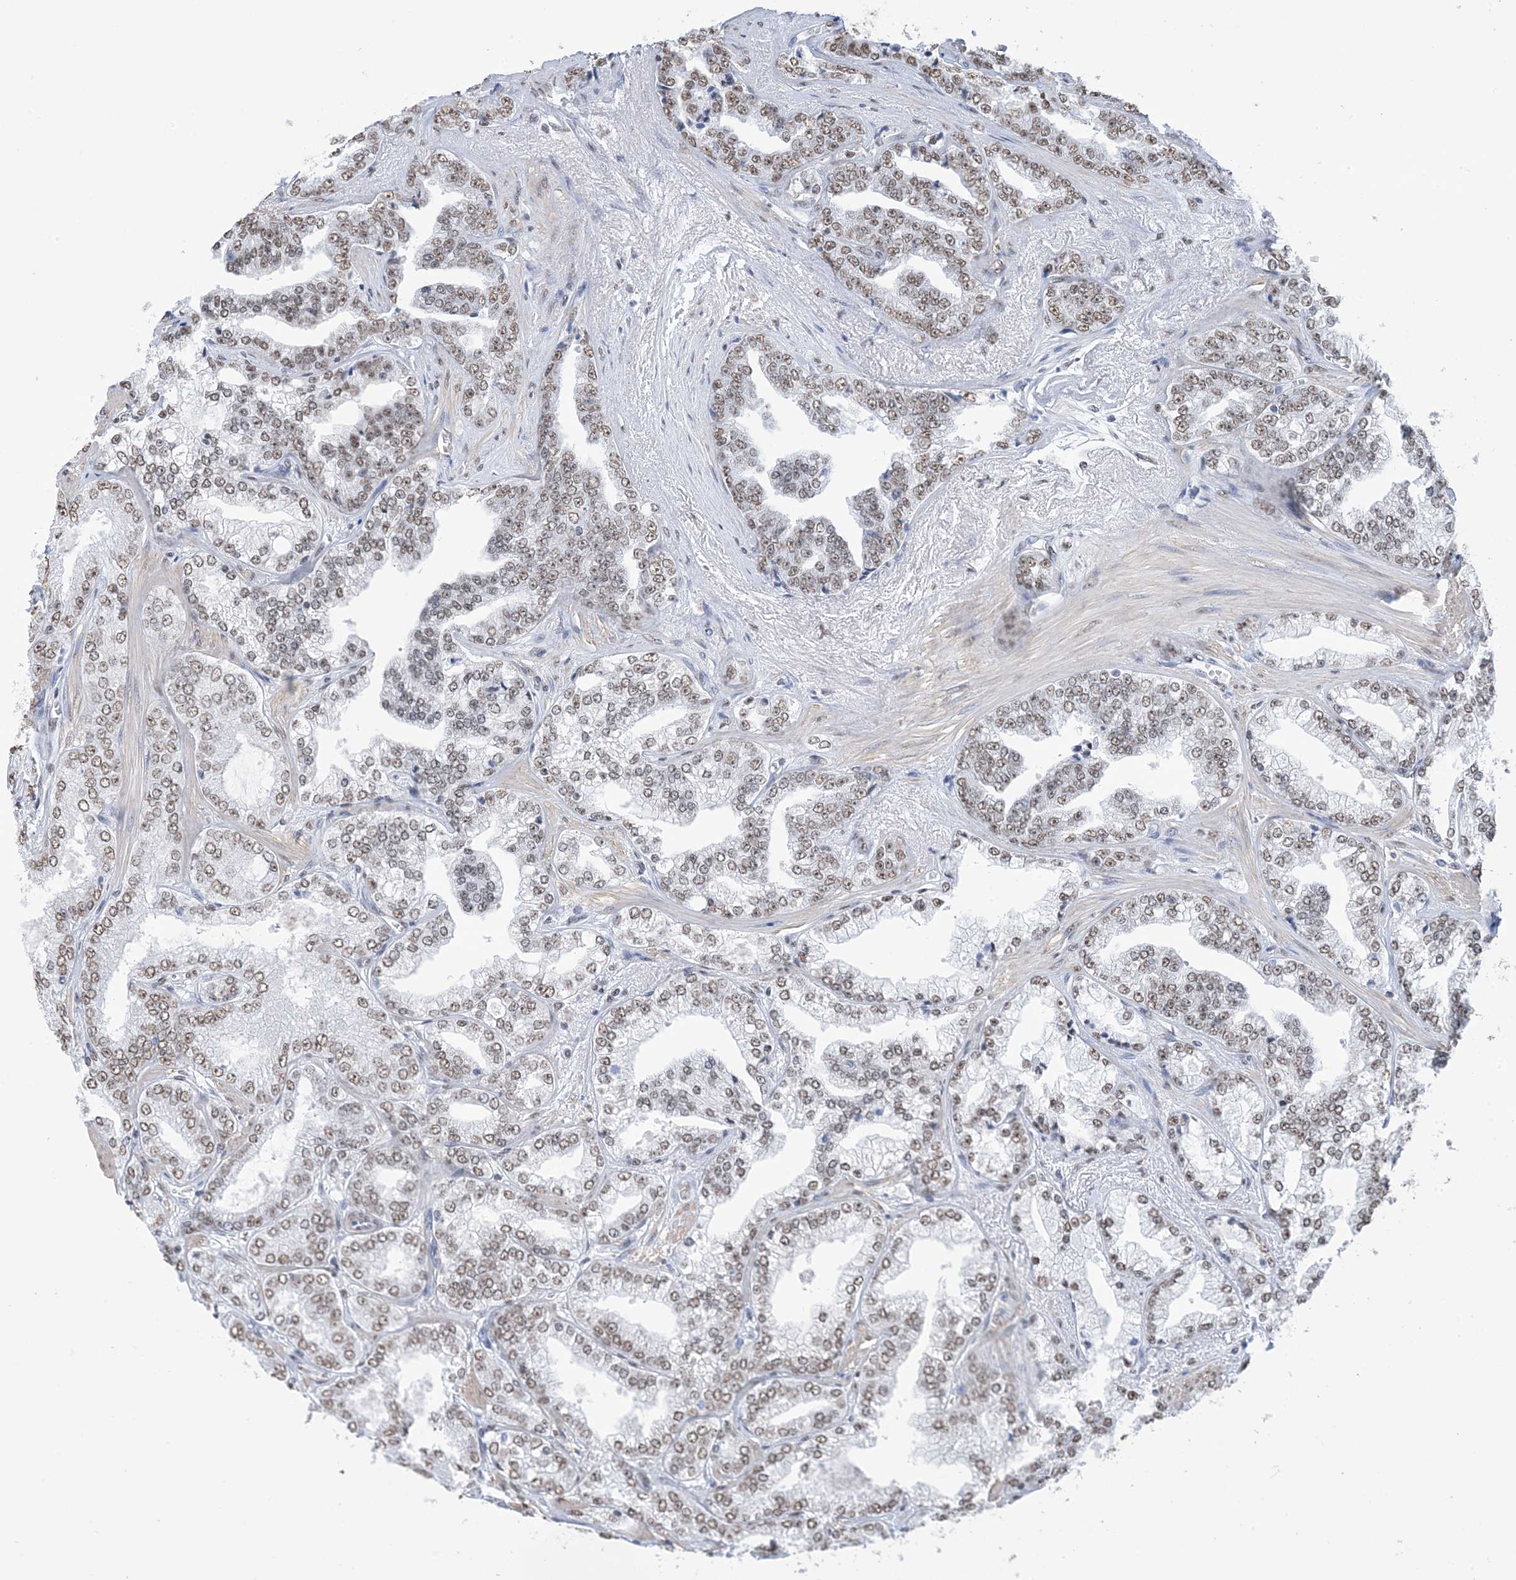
{"staining": {"intensity": "weak", "quantity": ">75%", "location": "nuclear"}, "tissue": "prostate cancer", "cell_type": "Tumor cells", "image_type": "cancer", "snomed": [{"axis": "morphology", "description": "Adenocarcinoma, High grade"}, {"axis": "topography", "description": "Prostate"}], "caption": "Immunohistochemistry micrograph of prostate adenocarcinoma (high-grade) stained for a protein (brown), which shows low levels of weak nuclear expression in approximately >75% of tumor cells.", "gene": "ZNF792", "patient": {"sex": "male", "age": 71}}